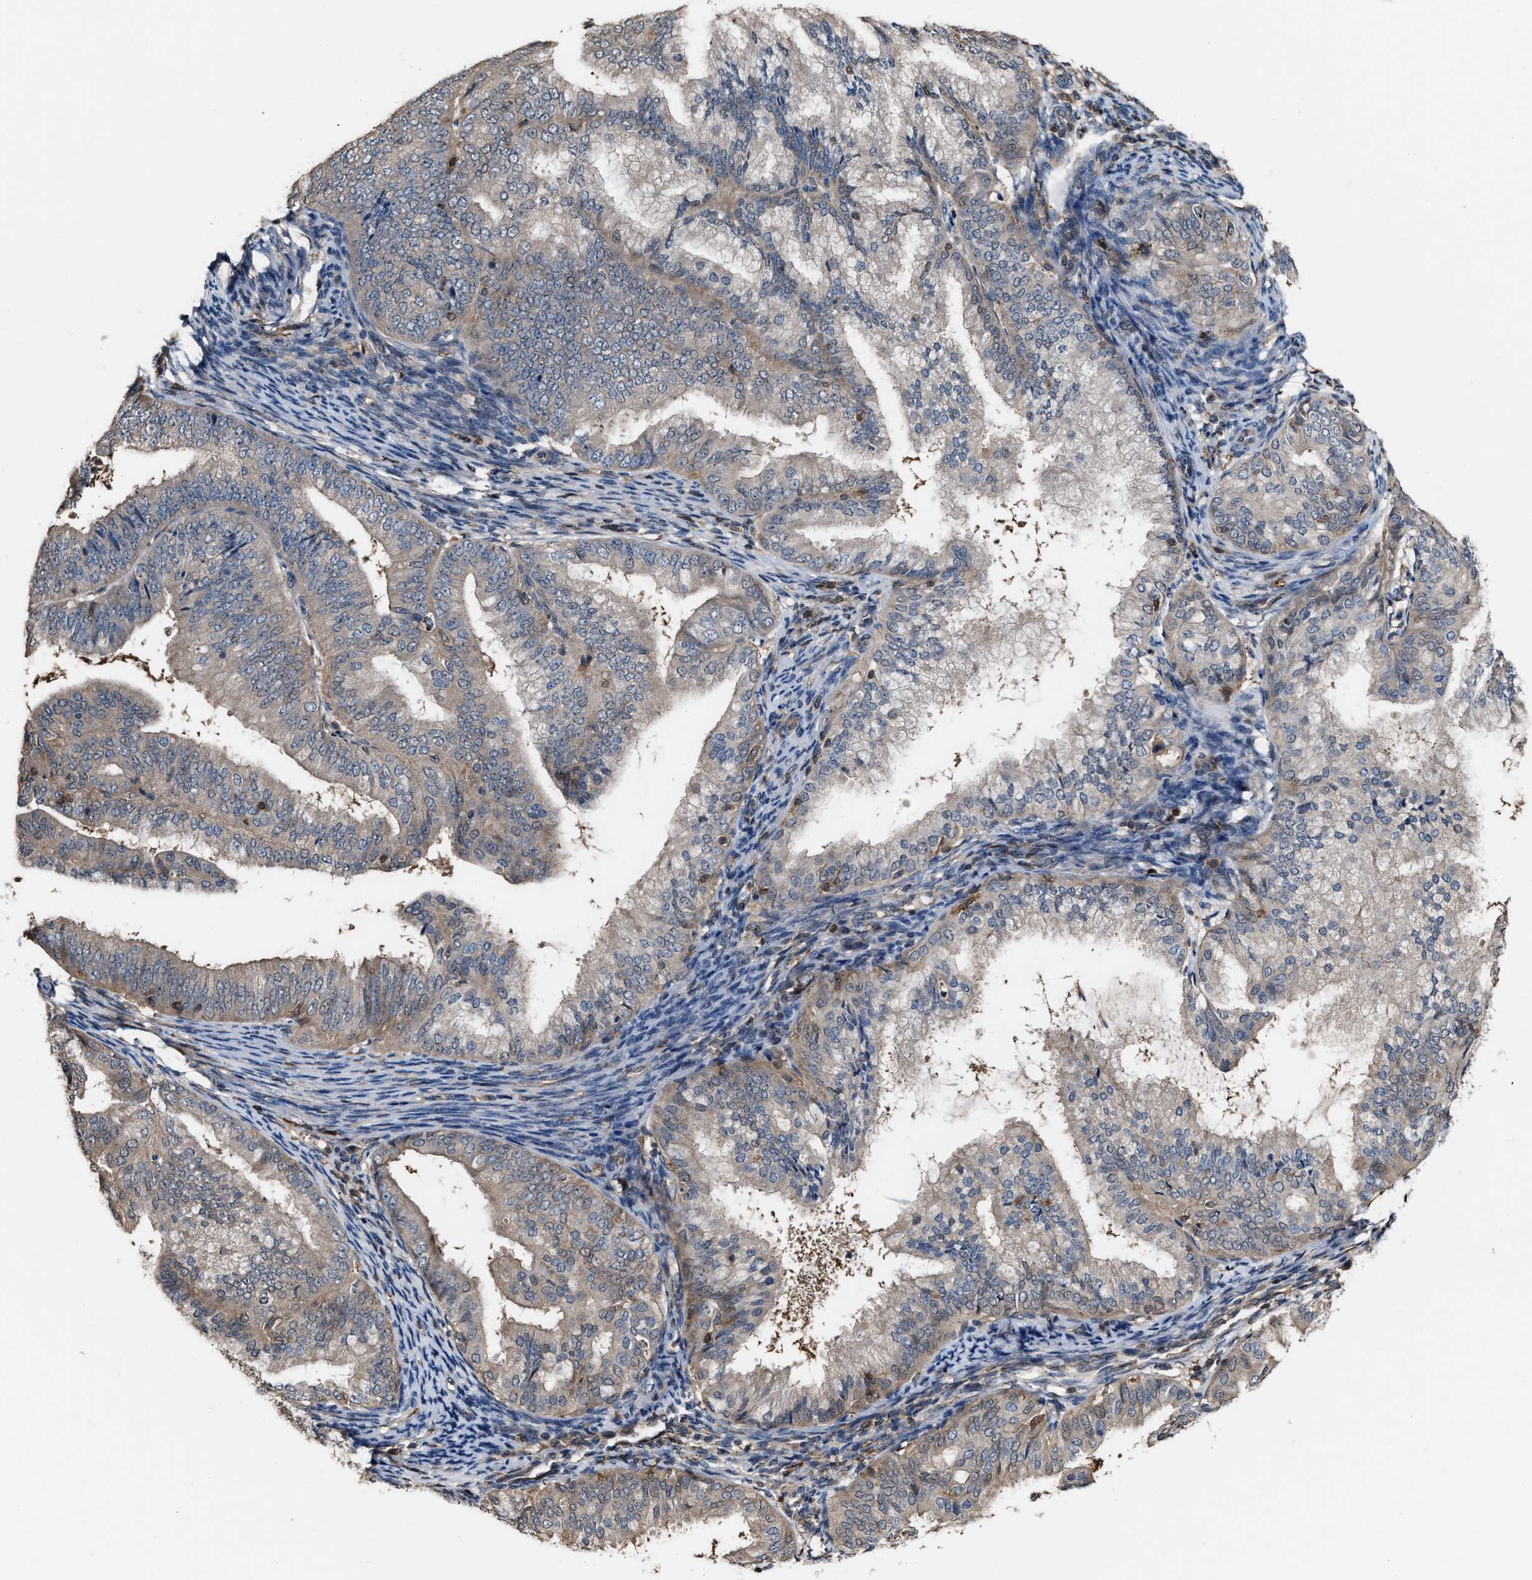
{"staining": {"intensity": "weak", "quantity": ">75%", "location": "cytoplasmic/membranous"}, "tissue": "endometrial cancer", "cell_type": "Tumor cells", "image_type": "cancer", "snomed": [{"axis": "morphology", "description": "Adenocarcinoma, NOS"}, {"axis": "topography", "description": "Endometrium"}], "caption": "Endometrial adenocarcinoma tissue demonstrates weak cytoplasmic/membranous staining in about >75% of tumor cells, visualized by immunohistochemistry. The staining was performed using DAB (3,3'-diaminobenzidine), with brown indicating positive protein expression. Nuclei are stained blue with hematoxylin.", "gene": "MTPN", "patient": {"sex": "female", "age": 63}}